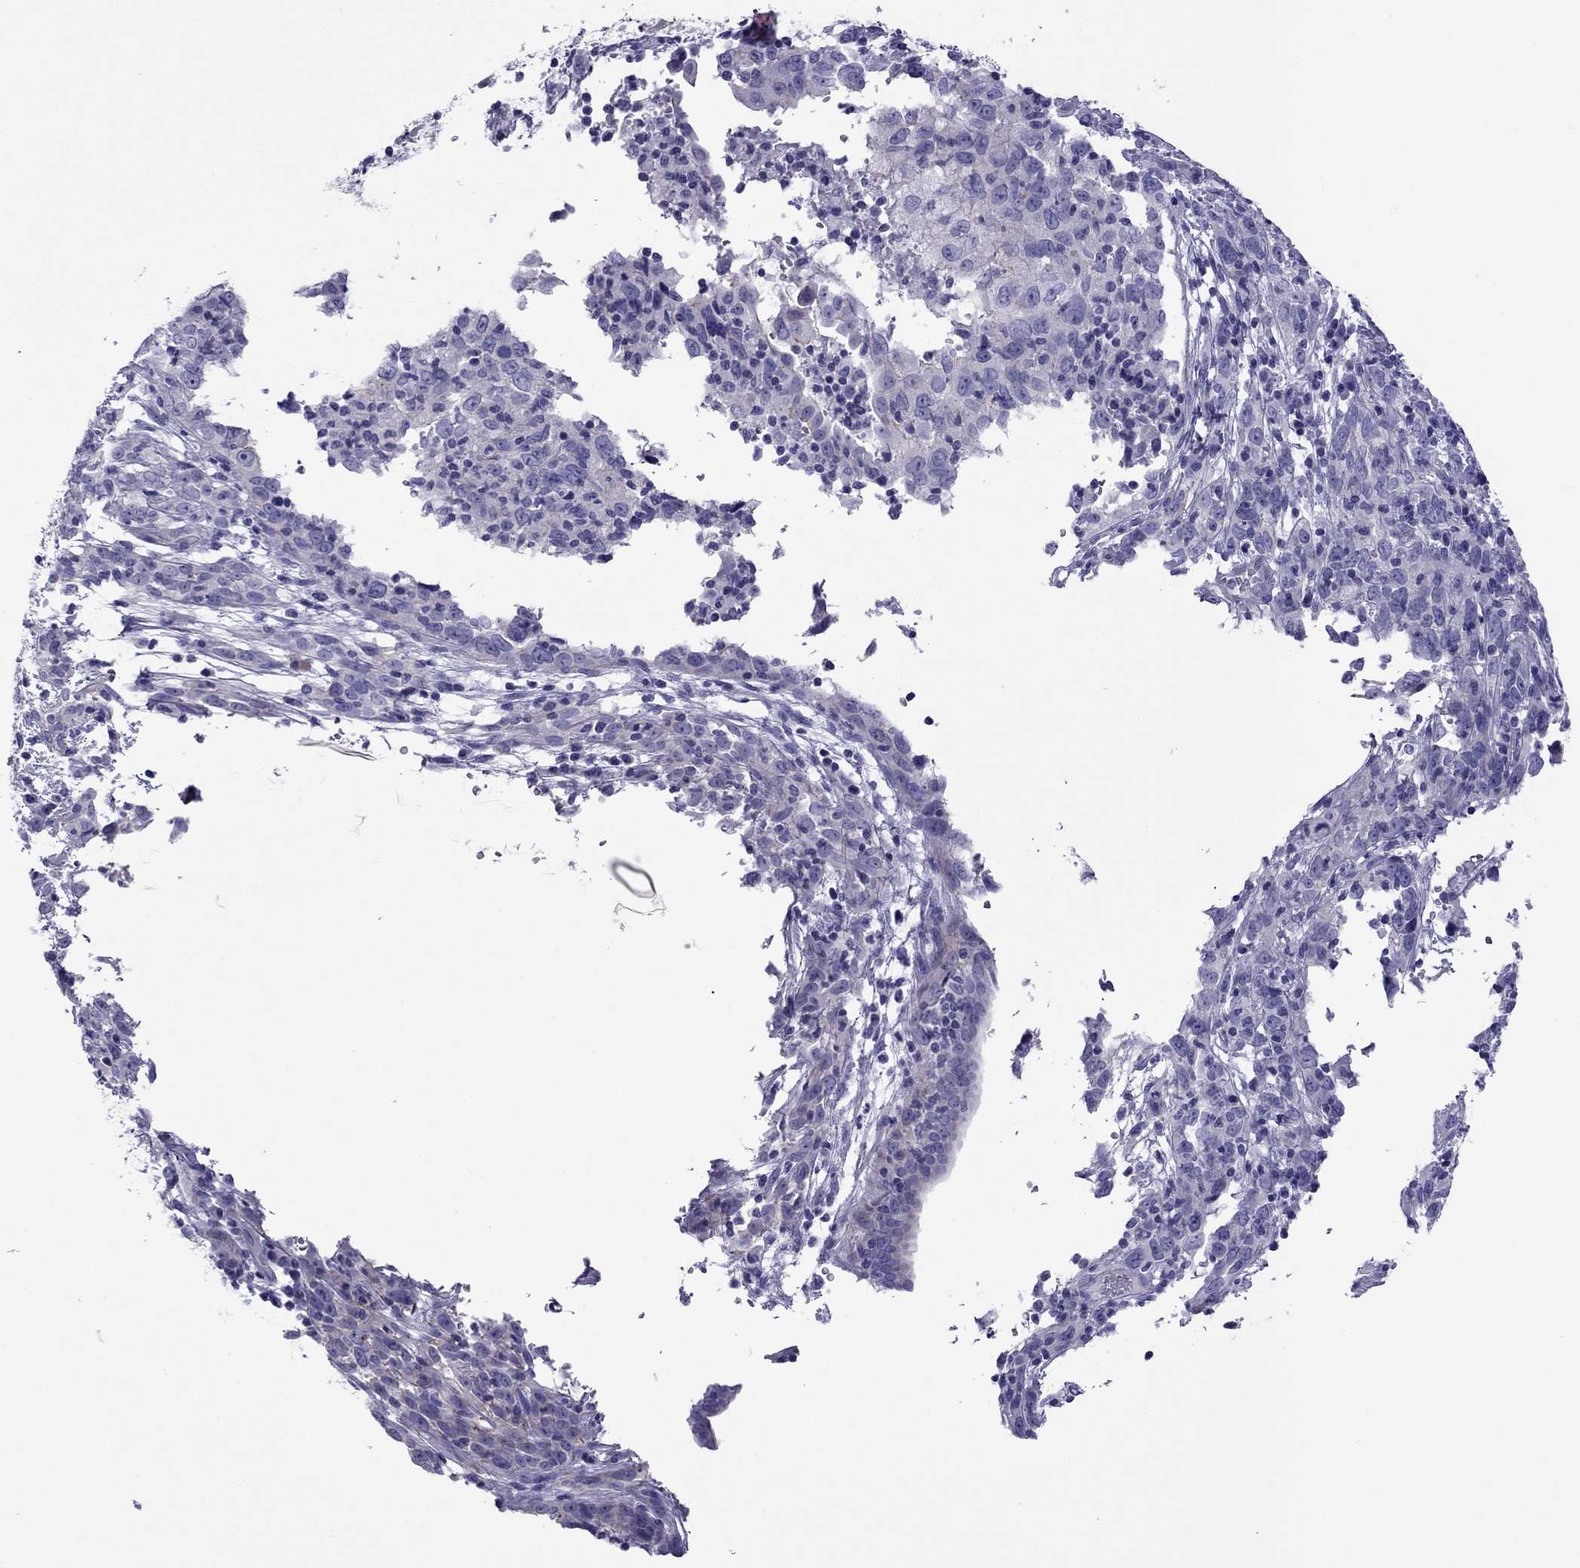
{"staining": {"intensity": "negative", "quantity": "none", "location": "none"}, "tissue": "cervical cancer", "cell_type": "Tumor cells", "image_type": "cancer", "snomed": [{"axis": "morphology", "description": "Adenocarcinoma, NOS"}, {"axis": "topography", "description": "Cervix"}], "caption": "Immunohistochemical staining of cervical adenocarcinoma displays no significant positivity in tumor cells.", "gene": "MYL11", "patient": {"sex": "female", "age": 40}}